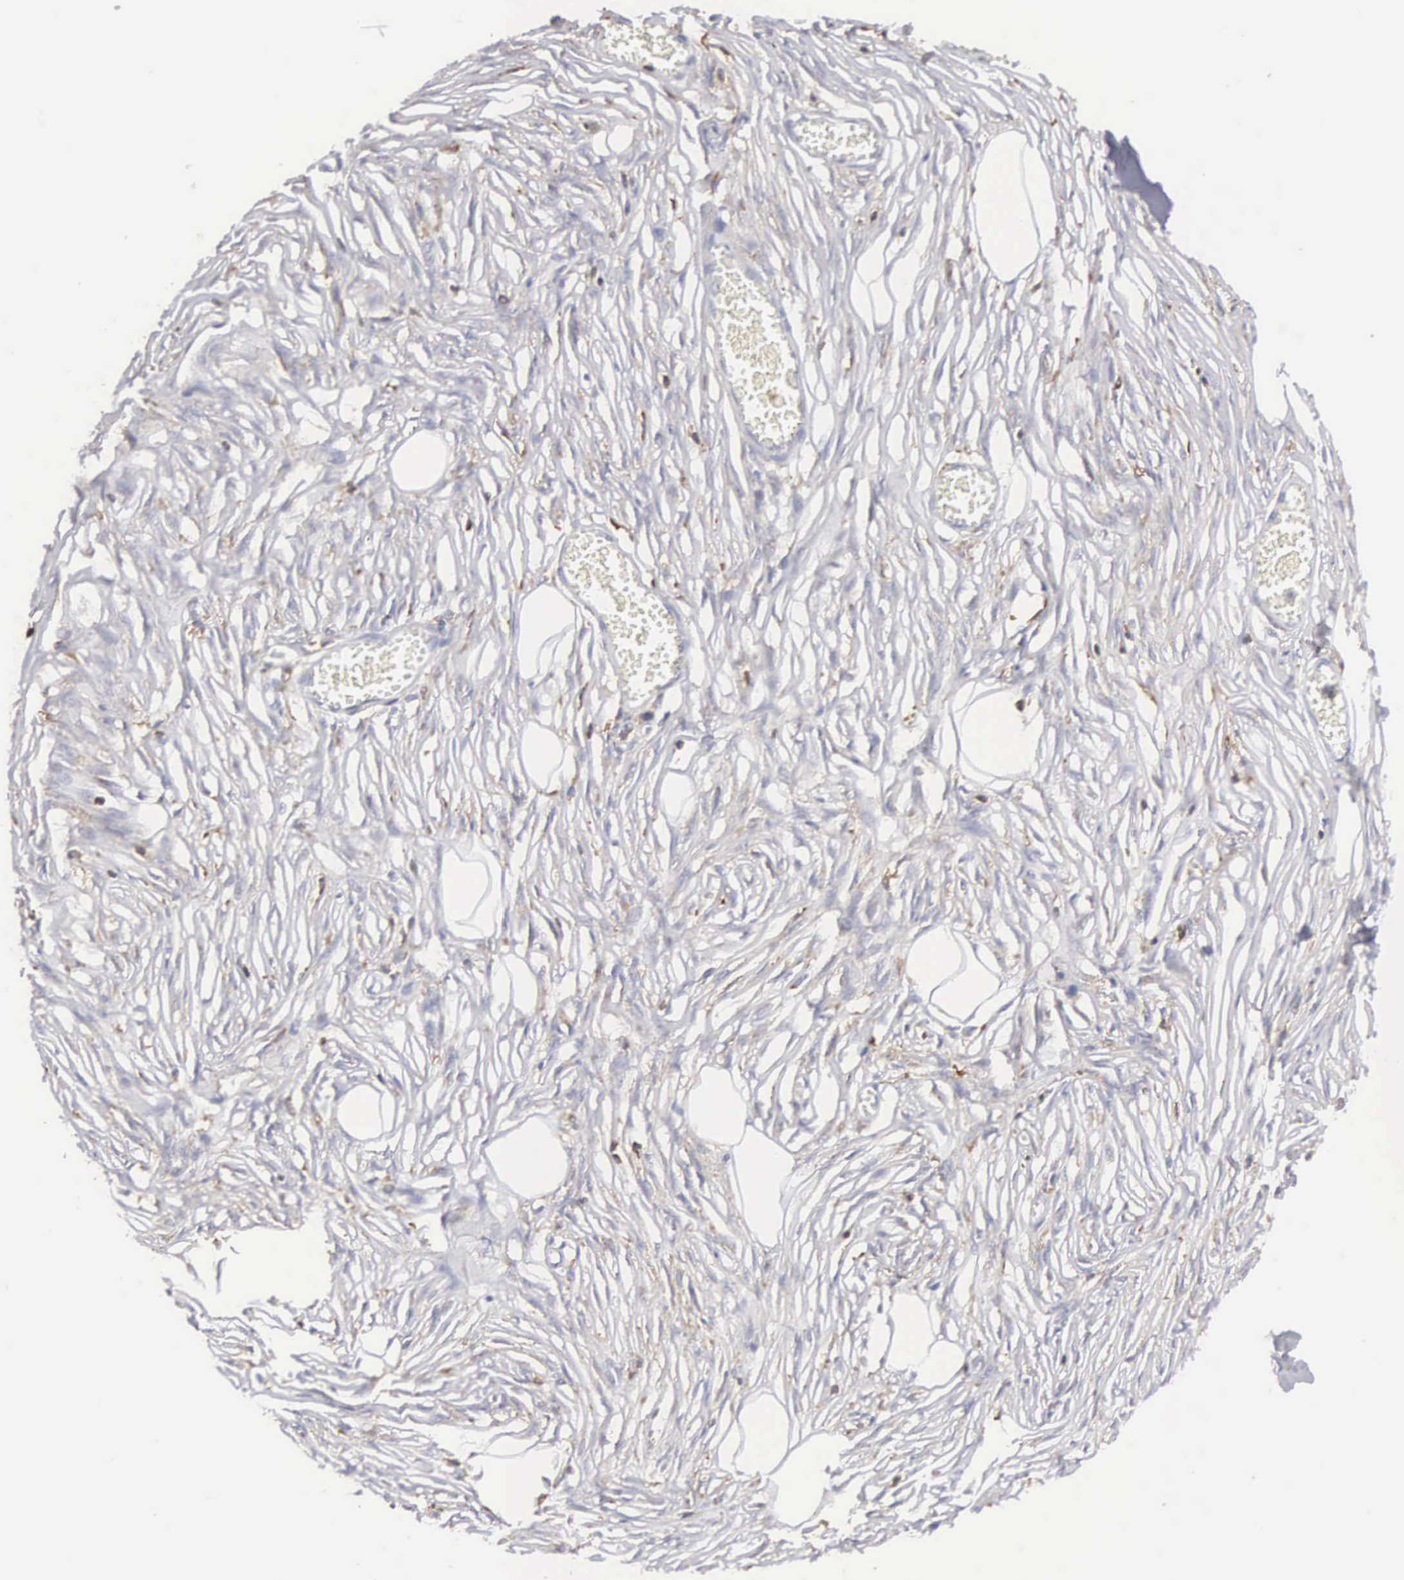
{"staining": {"intensity": "negative", "quantity": "none", "location": "none"}, "tissue": "adipose tissue", "cell_type": "Adipocytes", "image_type": "normal", "snomed": [{"axis": "morphology", "description": "Normal tissue, NOS"}, {"axis": "morphology", "description": "Sarcoma, NOS"}, {"axis": "topography", "description": "Skin"}, {"axis": "topography", "description": "Soft tissue"}], "caption": "There is no significant expression in adipocytes of adipose tissue.", "gene": "ENSG00000285304", "patient": {"sex": "female", "age": 51}}